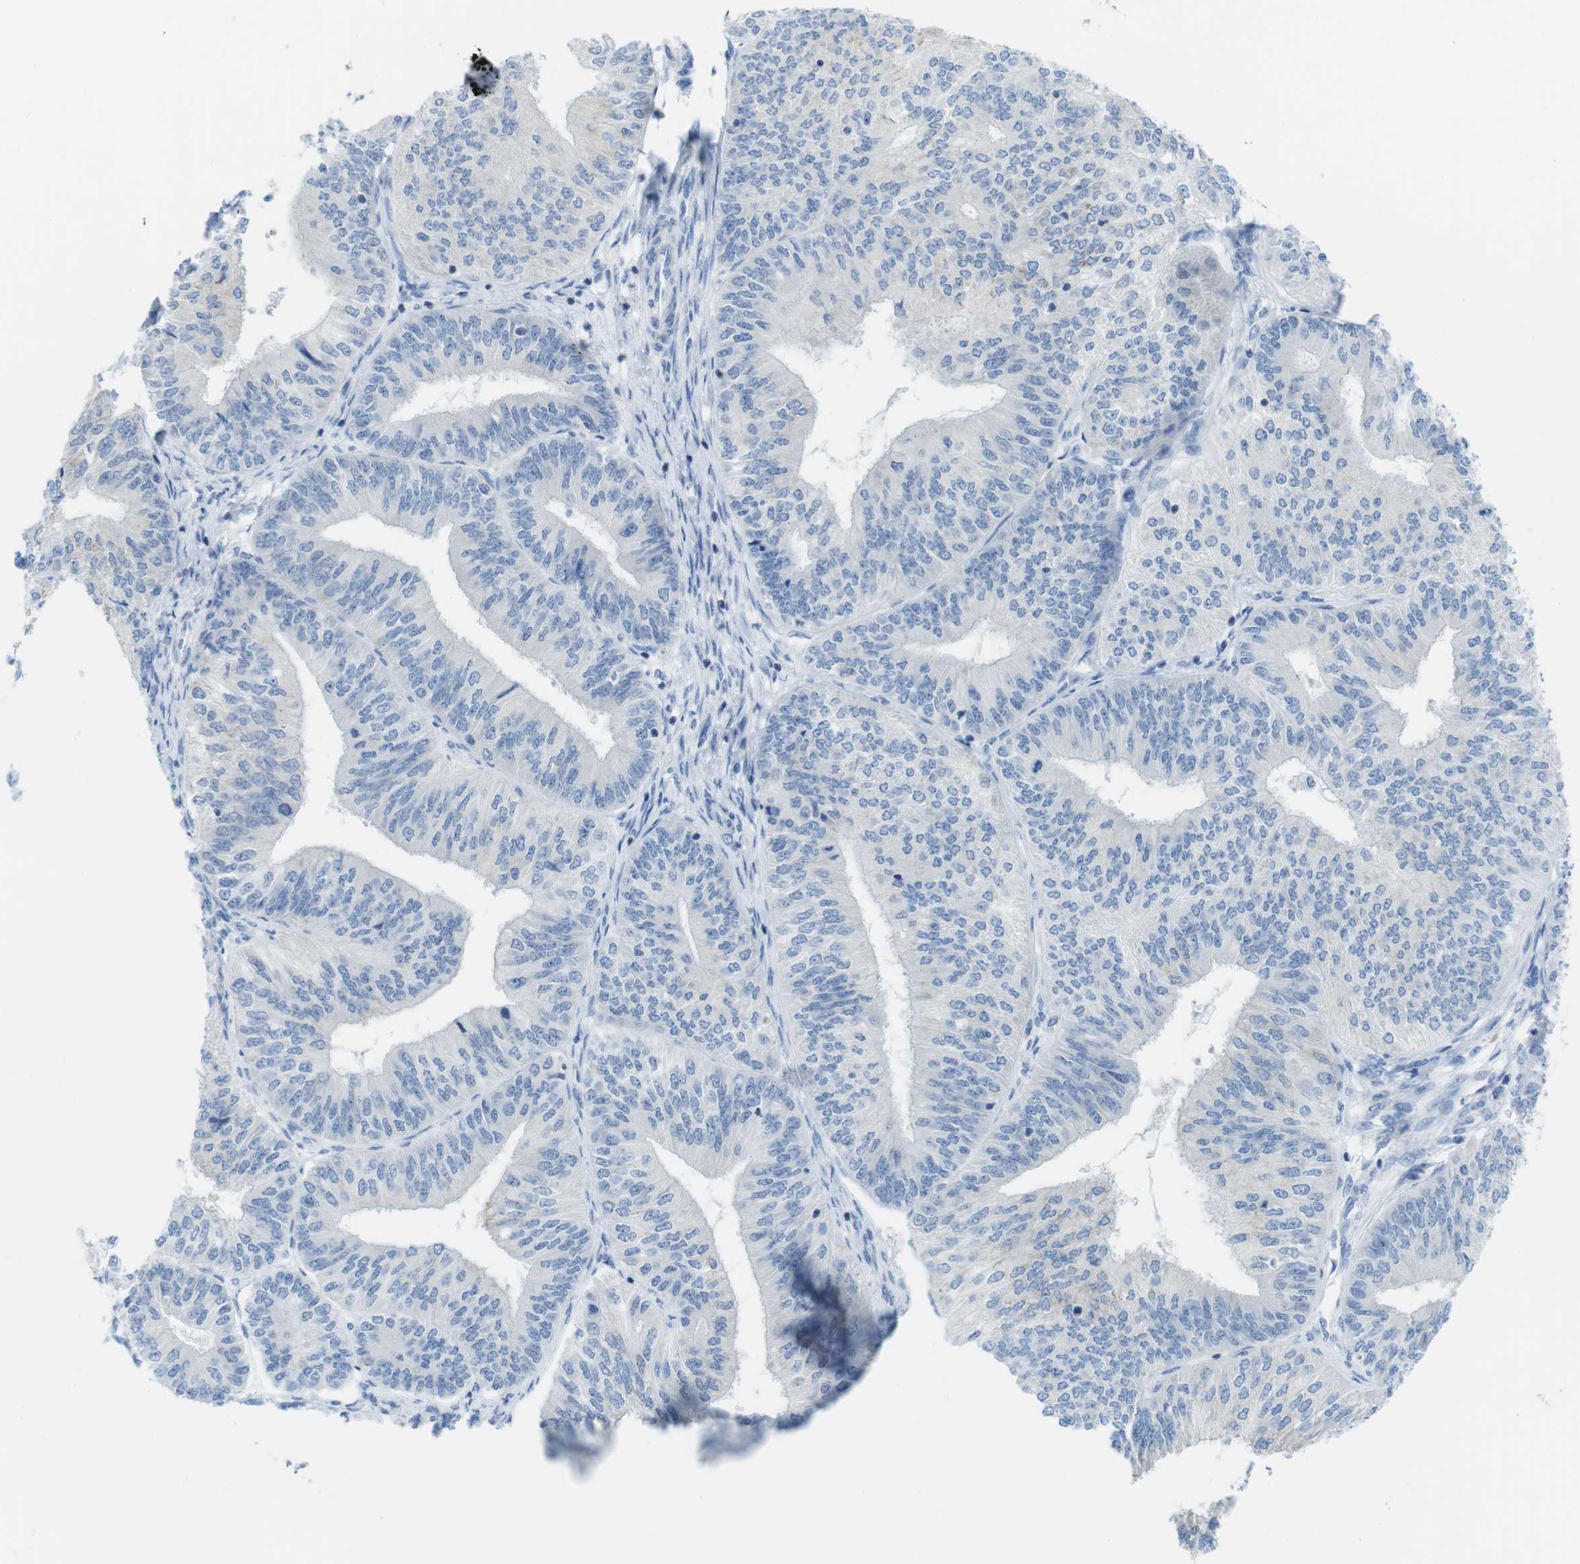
{"staining": {"intensity": "negative", "quantity": "none", "location": "none"}, "tissue": "endometrial cancer", "cell_type": "Tumor cells", "image_type": "cancer", "snomed": [{"axis": "morphology", "description": "Adenocarcinoma, NOS"}, {"axis": "topography", "description": "Endometrium"}], "caption": "There is no significant staining in tumor cells of endometrial cancer. Nuclei are stained in blue.", "gene": "ASIC5", "patient": {"sex": "female", "age": 58}}